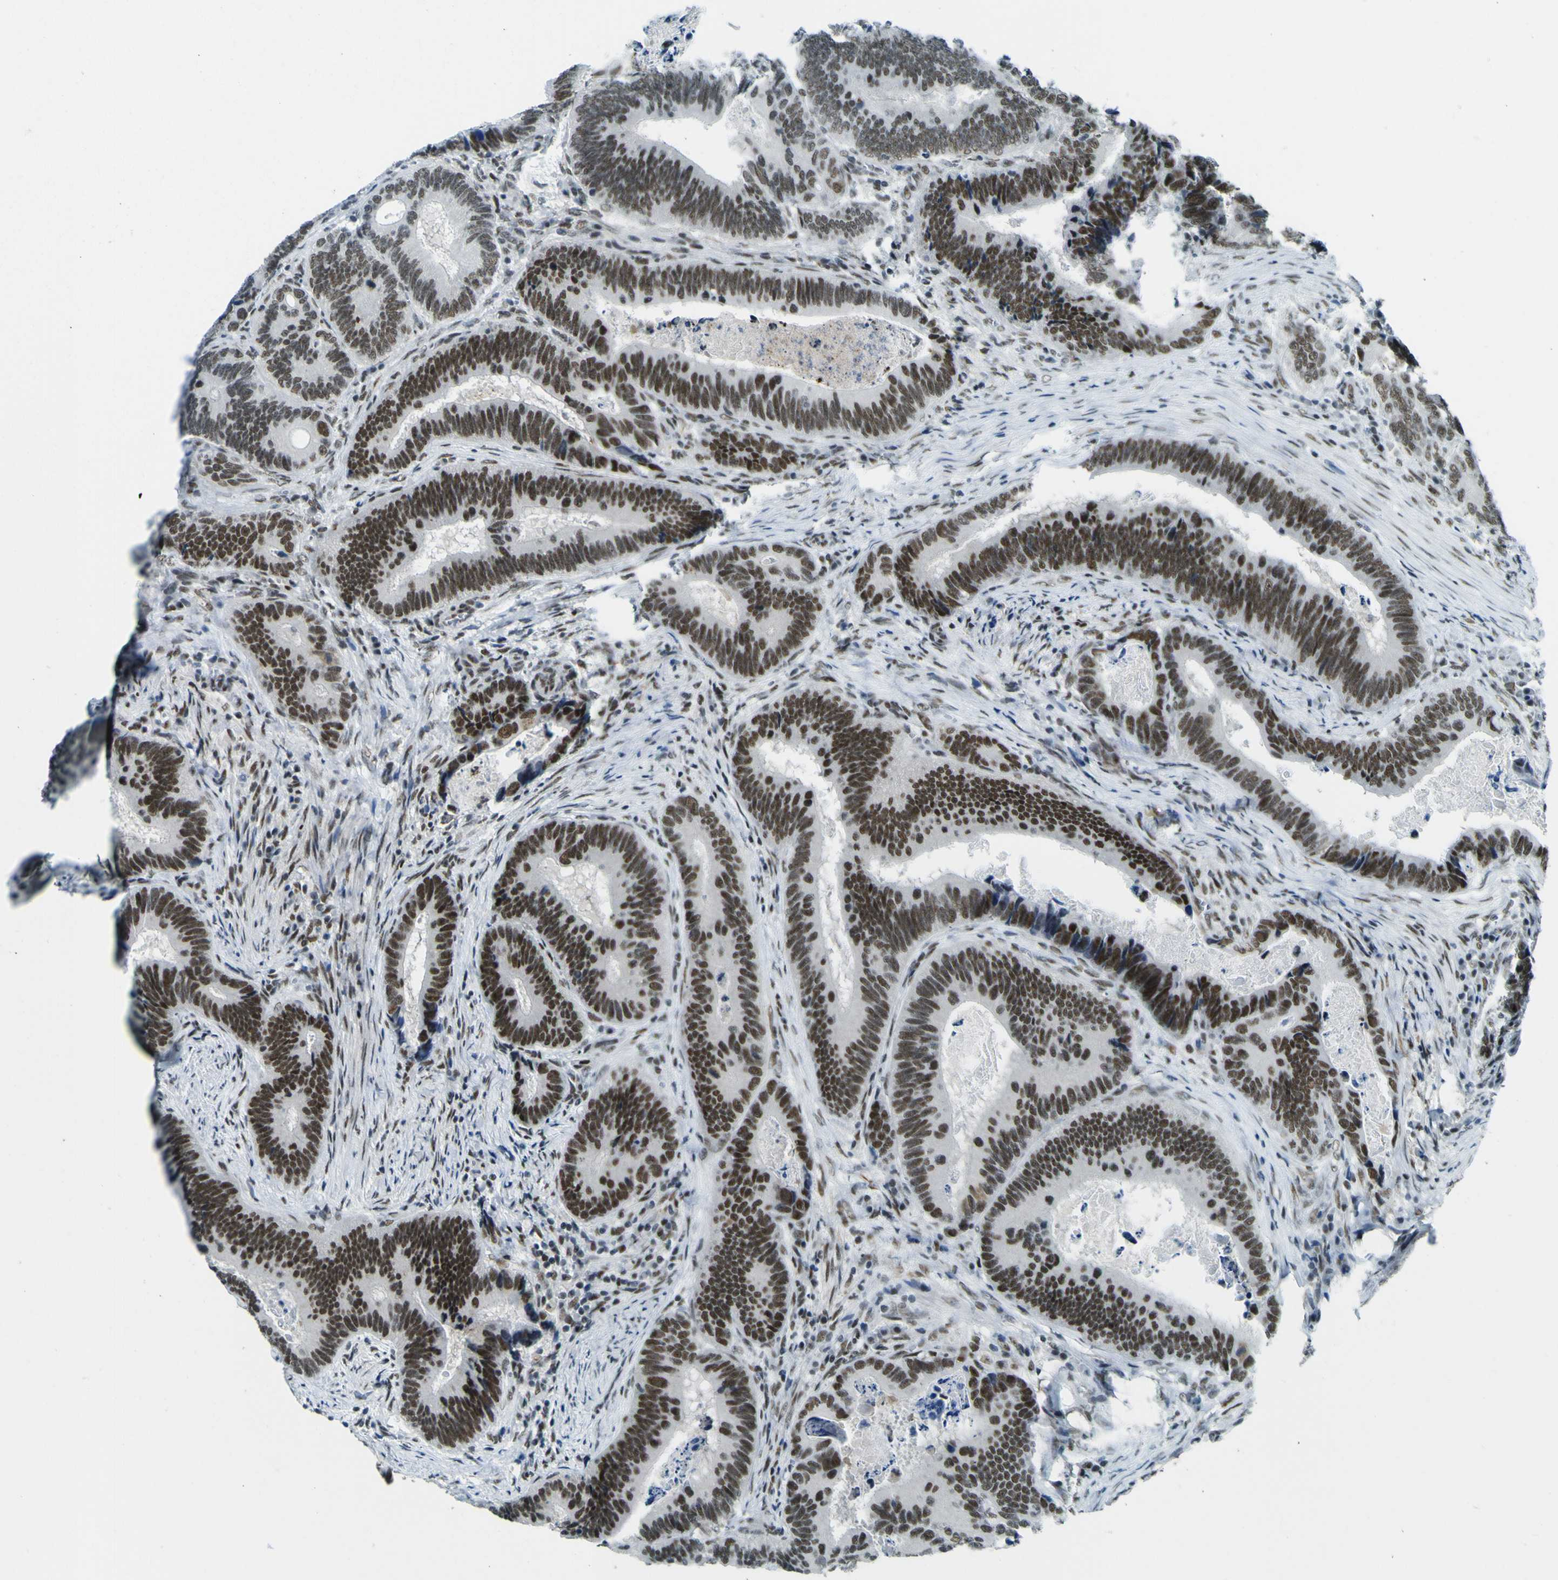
{"staining": {"intensity": "moderate", "quantity": ">75%", "location": "nuclear"}, "tissue": "colorectal cancer", "cell_type": "Tumor cells", "image_type": "cancer", "snomed": [{"axis": "morphology", "description": "Inflammation, NOS"}, {"axis": "morphology", "description": "Adenocarcinoma, NOS"}, {"axis": "topography", "description": "Colon"}], "caption": "A high-resolution histopathology image shows immunohistochemistry staining of colorectal cancer (adenocarcinoma), which displays moderate nuclear staining in approximately >75% of tumor cells. The protein is shown in brown color, while the nuclei are stained blue.", "gene": "CEBPG", "patient": {"sex": "male", "age": 72}}